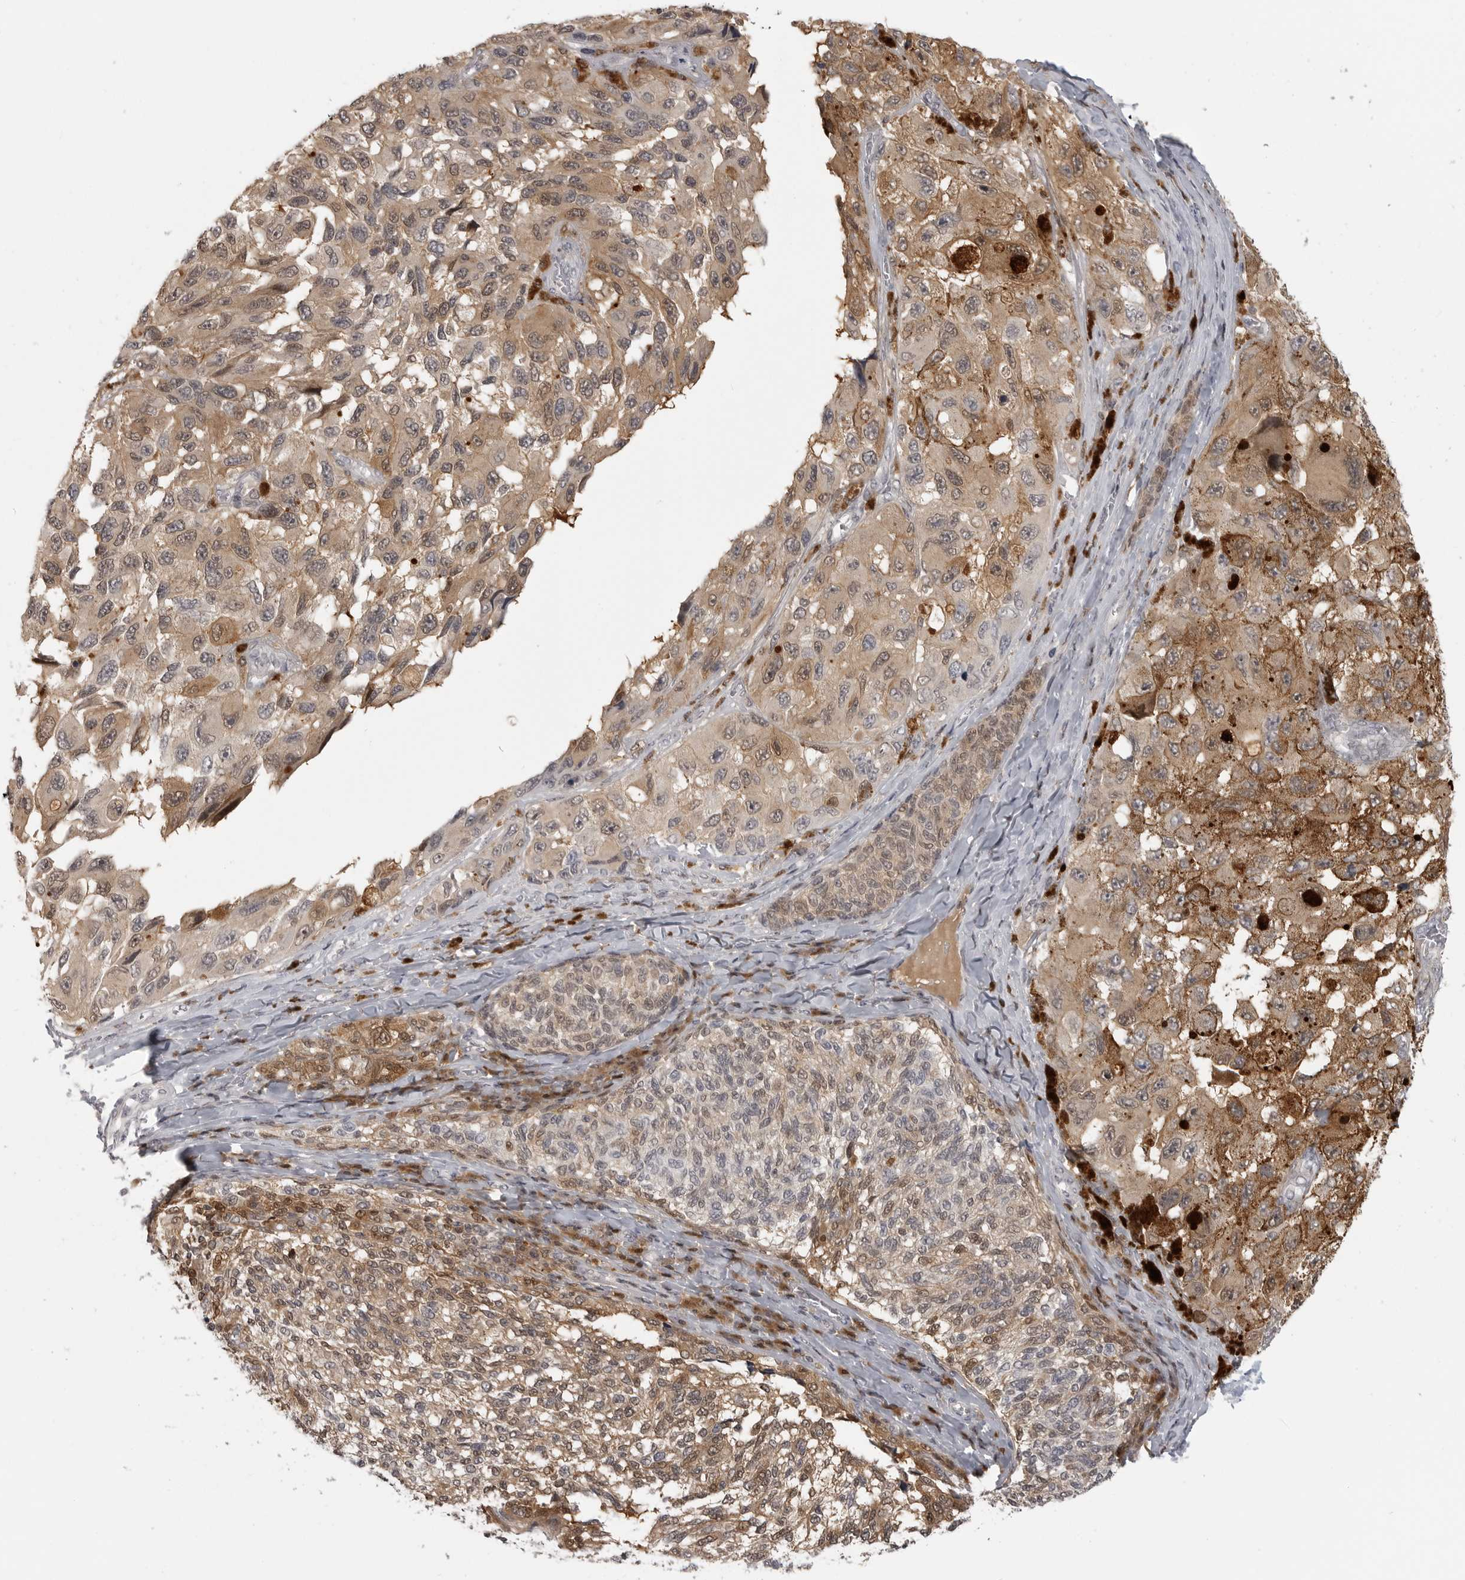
{"staining": {"intensity": "moderate", "quantity": ">75%", "location": "cytoplasmic/membranous"}, "tissue": "melanoma", "cell_type": "Tumor cells", "image_type": "cancer", "snomed": [{"axis": "morphology", "description": "Malignant melanoma, NOS"}, {"axis": "topography", "description": "Skin"}], "caption": "Human malignant melanoma stained with a protein marker displays moderate staining in tumor cells.", "gene": "CTIF", "patient": {"sex": "female", "age": 73}}